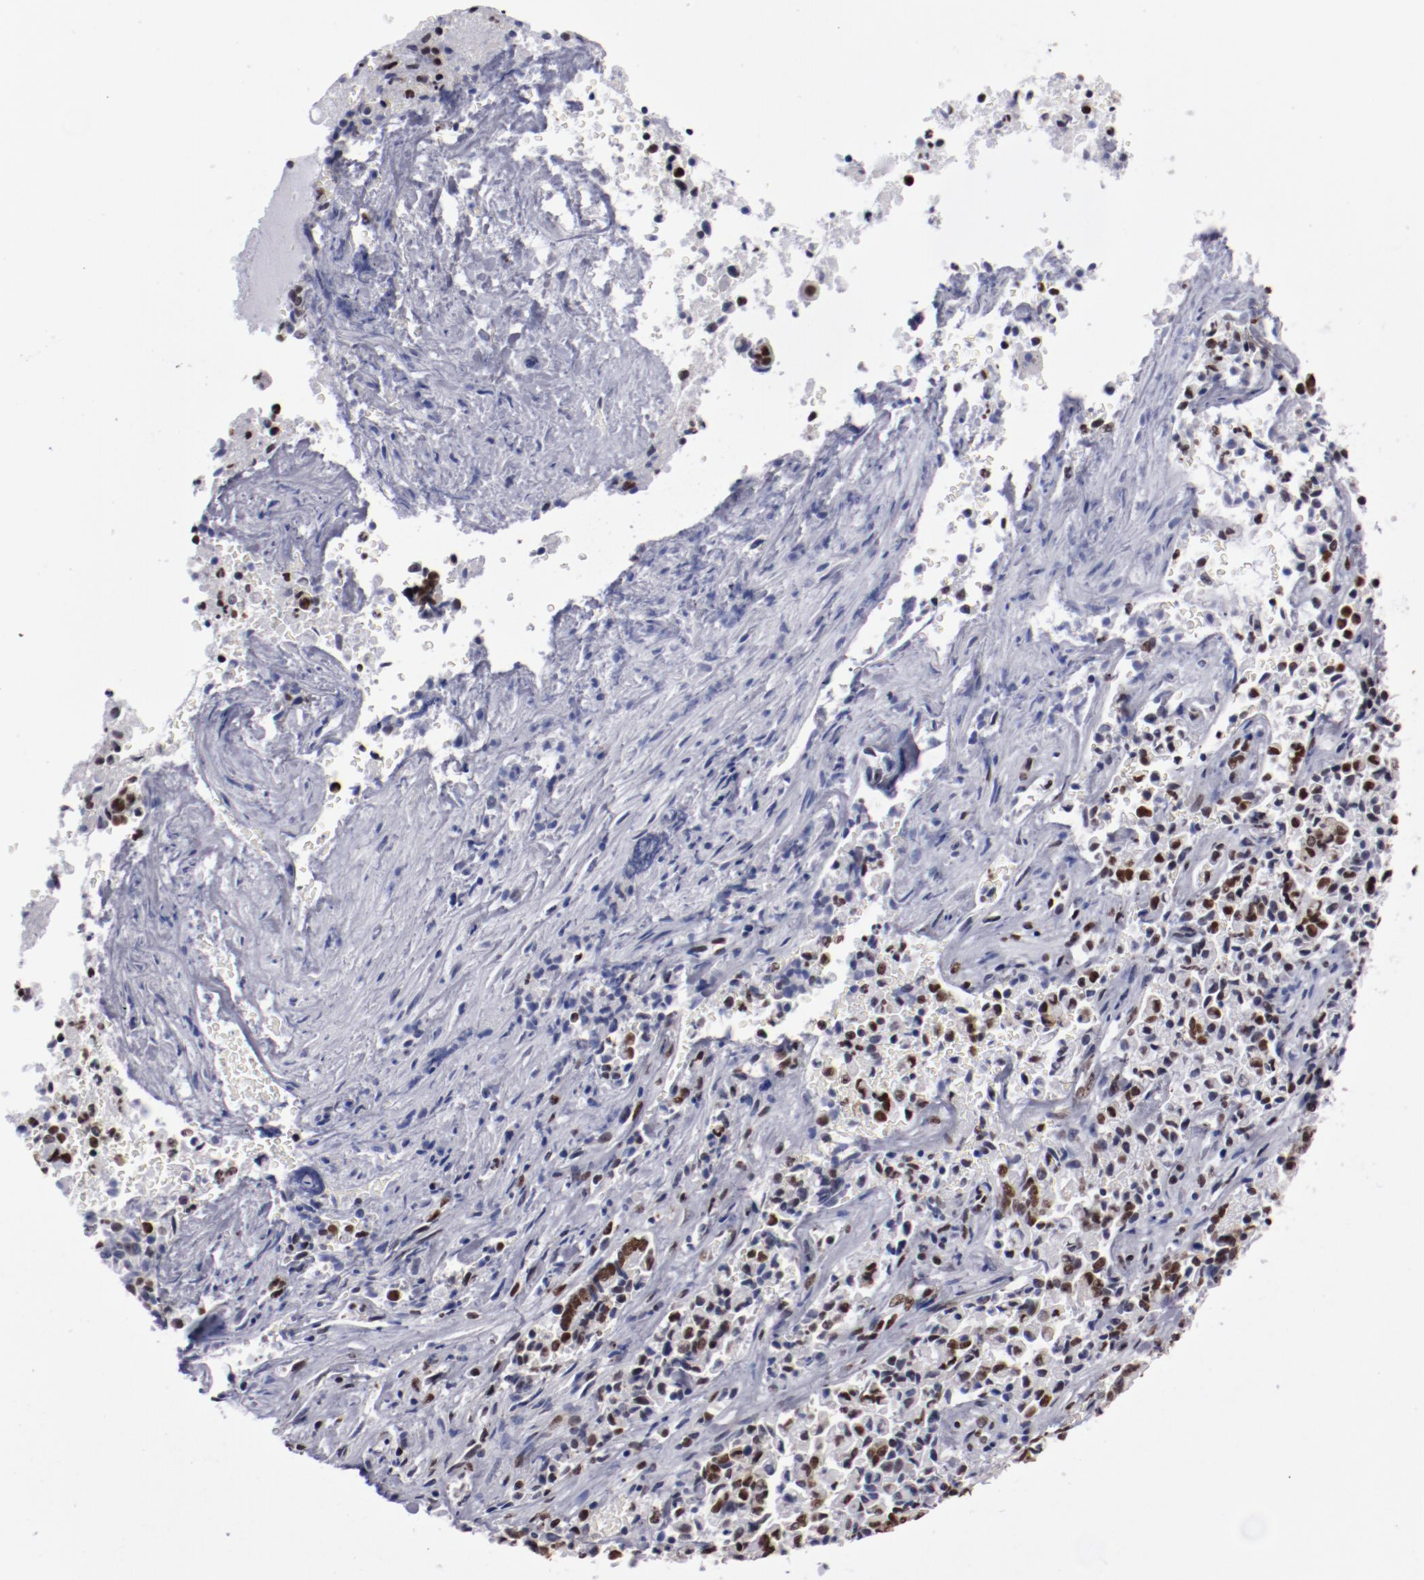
{"staining": {"intensity": "strong", "quantity": ">75%", "location": "nuclear"}, "tissue": "liver cancer", "cell_type": "Tumor cells", "image_type": "cancer", "snomed": [{"axis": "morphology", "description": "Cholangiocarcinoma"}, {"axis": "topography", "description": "Liver"}], "caption": "Immunohistochemistry (IHC) micrograph of liver cancer (cholangiocarcinoma) stained for a protein (brown), which reveals high levels of strong nuclear staining in about >75% of tumor cells.", "gene": "HNRNPA2B1", "patient": {"sex": "male", "age": 57}}